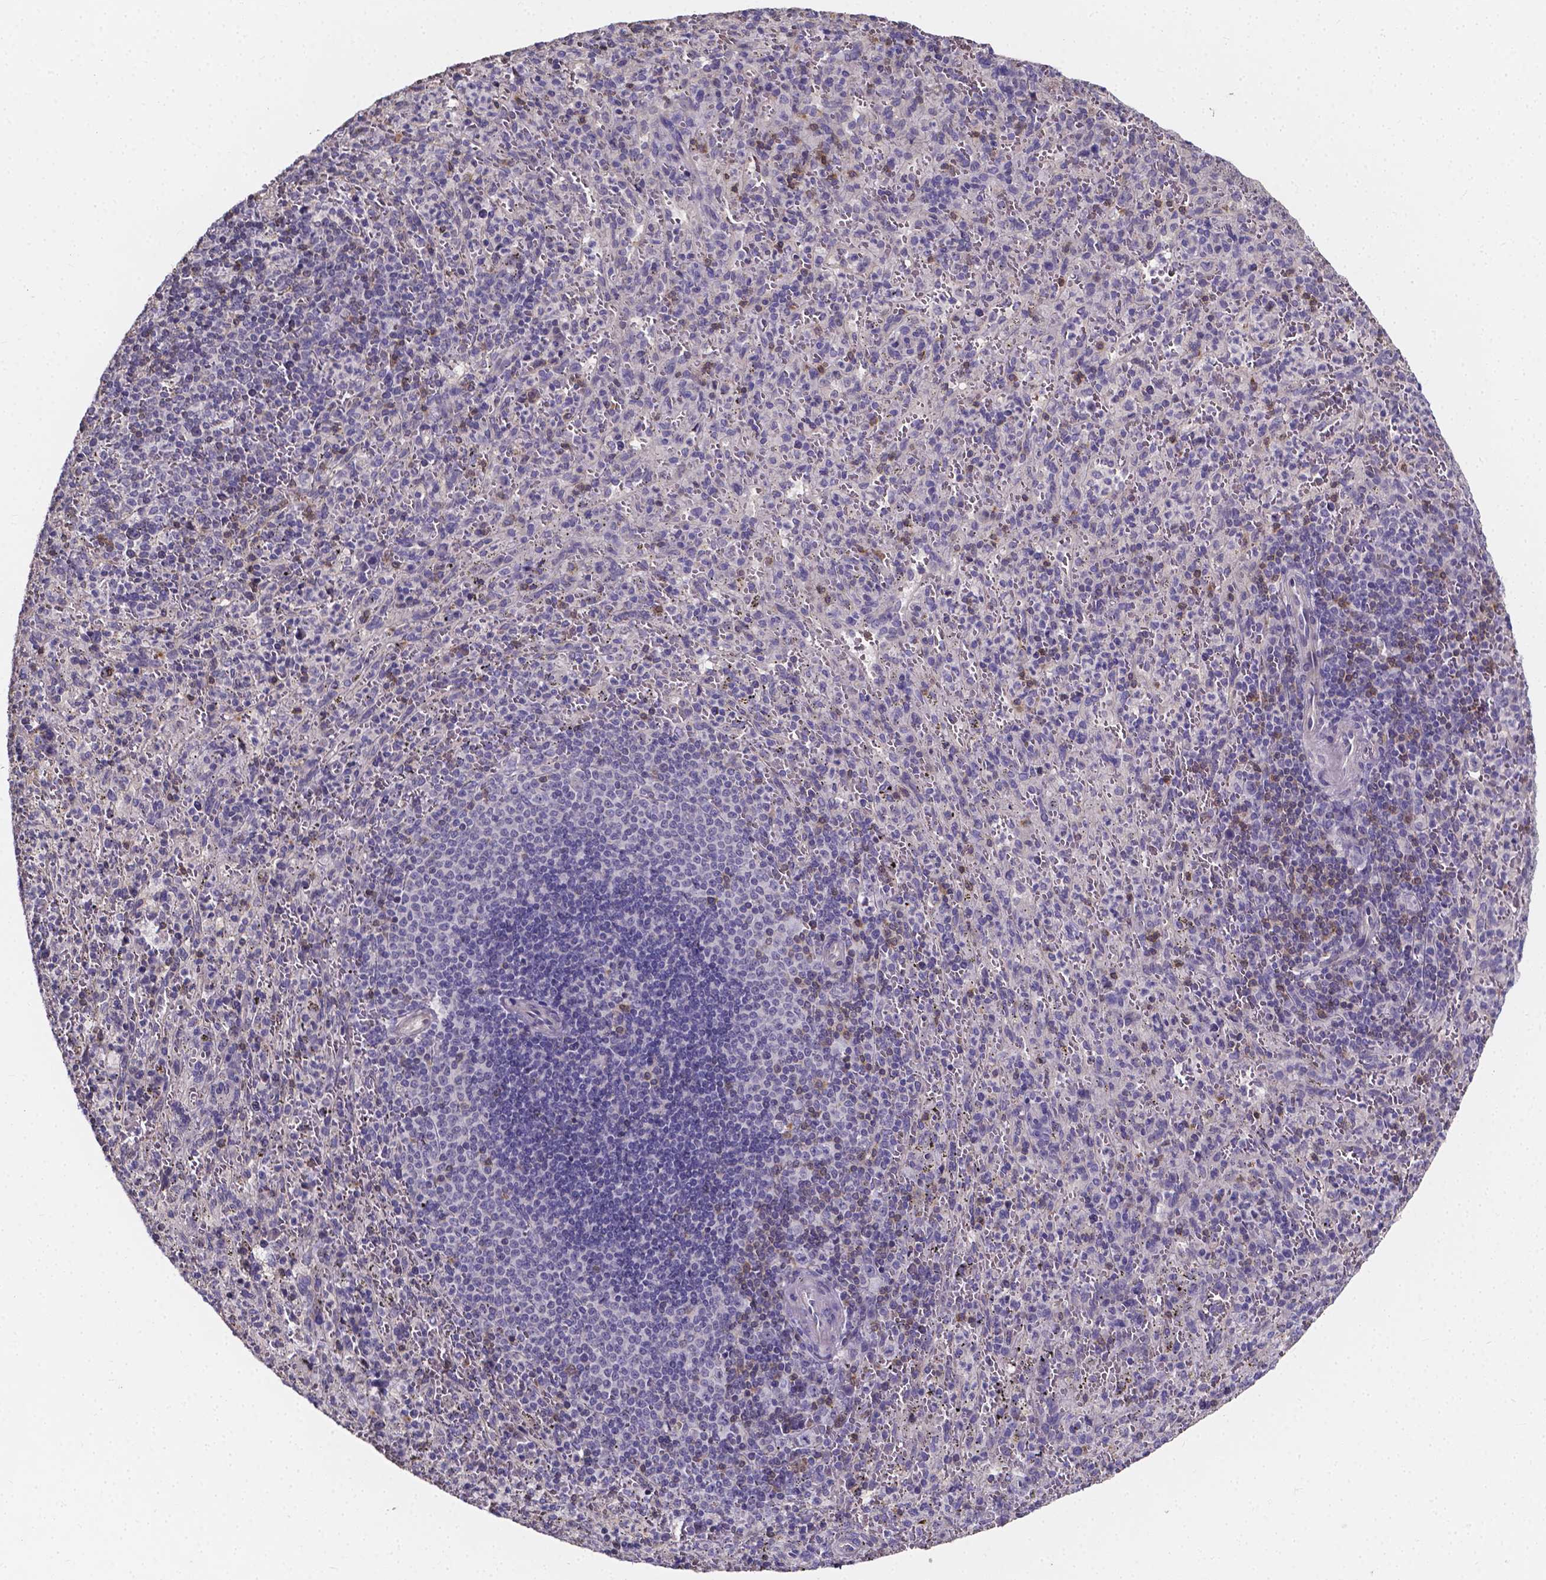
{"staining": {"intensity": "negative", "quantity": "none", "location": "none"}, "tissue": "spleen", "cell_type": "Cells in red pulp", "image_type": "normal", "snomed": [{"axis": "morphology", "description": "Normal tissue, NOS"}, {"axis": "topography", "description": "Spleen"}], "caption": "Human spleen stained for a protein using IHC exhibits no expression in cells in red pulp.", "gene": "THEMIS", "patient": {"sex": "male", "age": 57}}